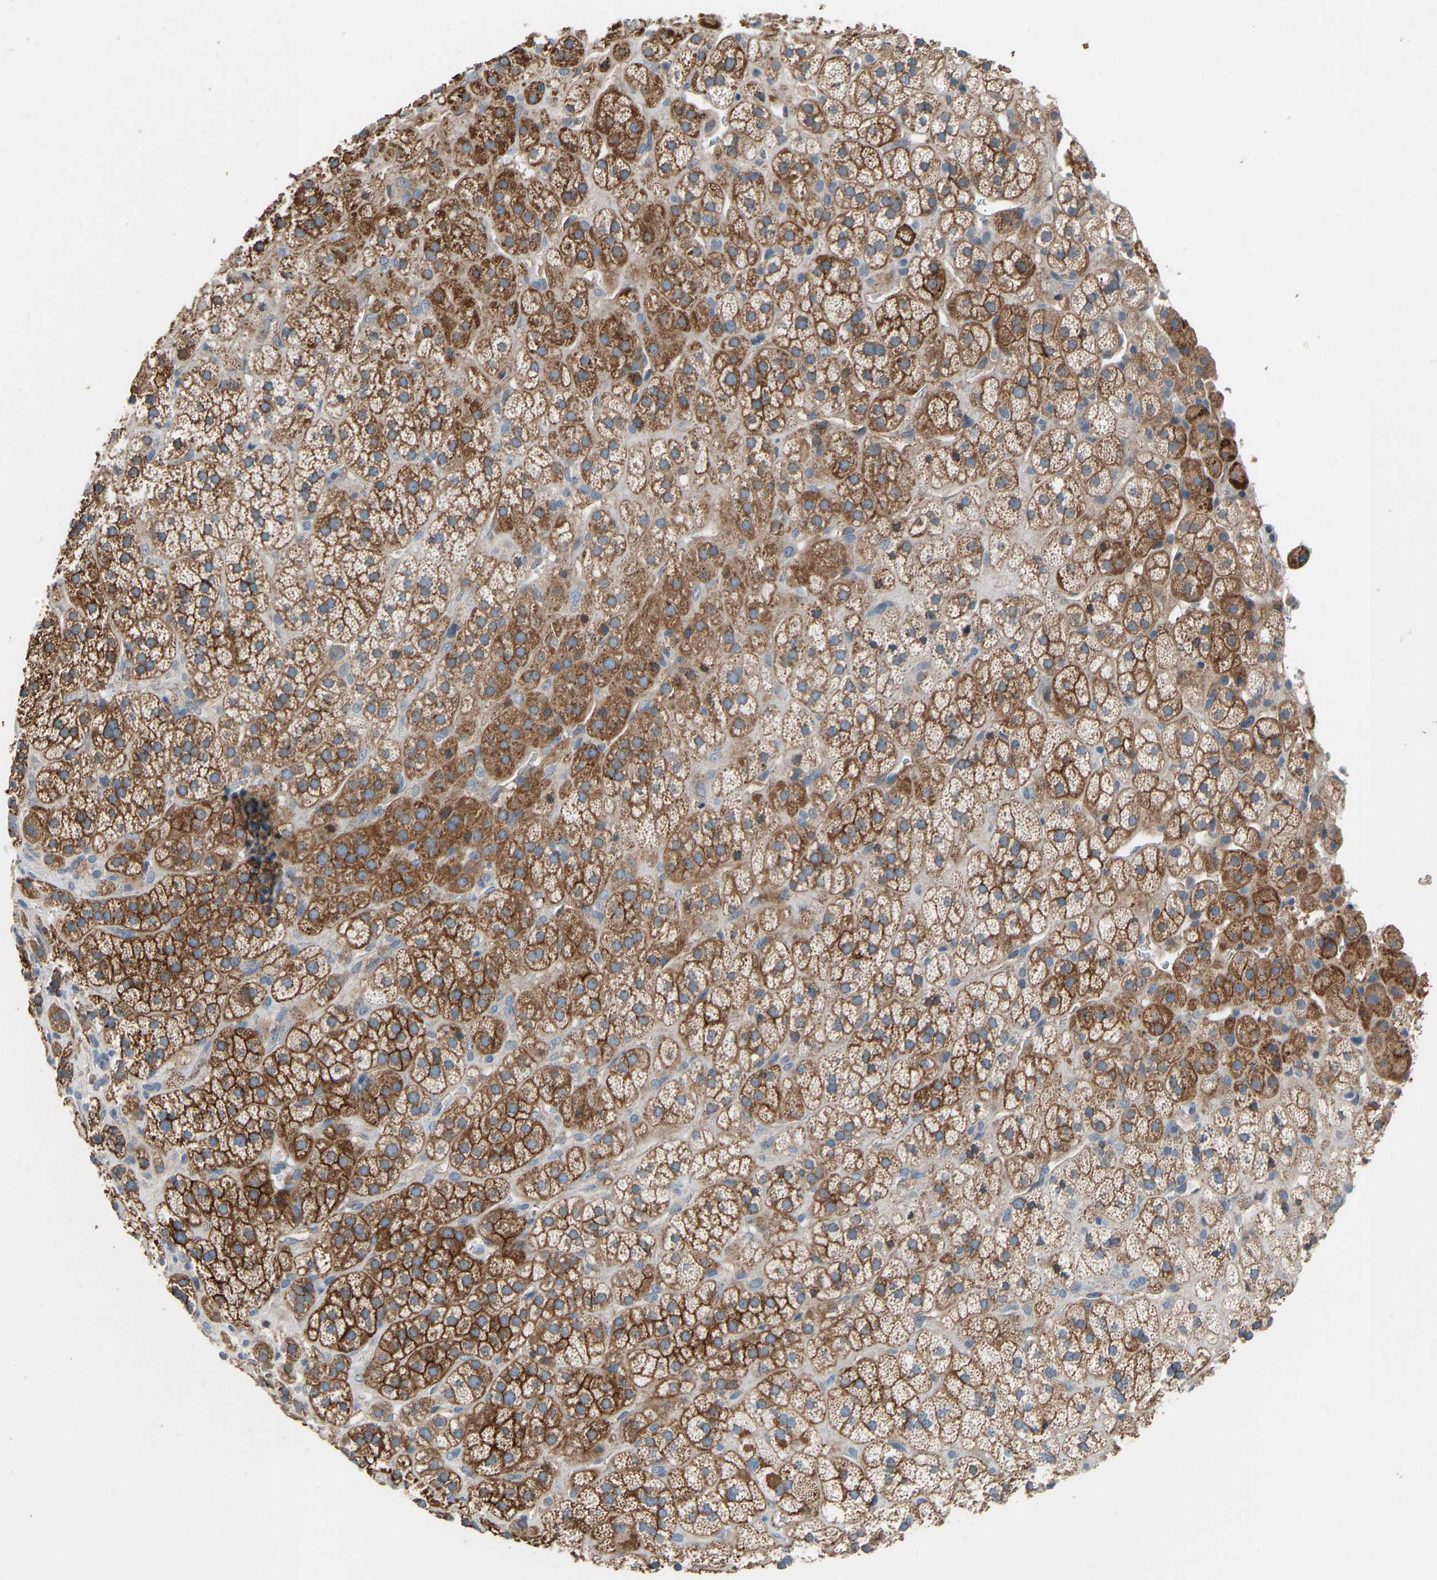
{"staining": {"intensity": "moderate", "quantity": ">75%", "location": "cytoplasmic/membranous"}, "tissue": "adrenal gland", "cell_type": "Glandular cells", "image_type": "normal", "snomed": [{"axis": "morphology", "description": "Normal tissue, NOS"}, {"axis": "topography", "description": "Adrenal gland"}], "caption": "This is a histology image of immunohistochemistry staining of benign adrenal gland, which shows moderate staining in the cytoplasmic/membranous of glandular cells.", "gene": "TGFBR3", "patient": {"sex": "male", "age": 56}}